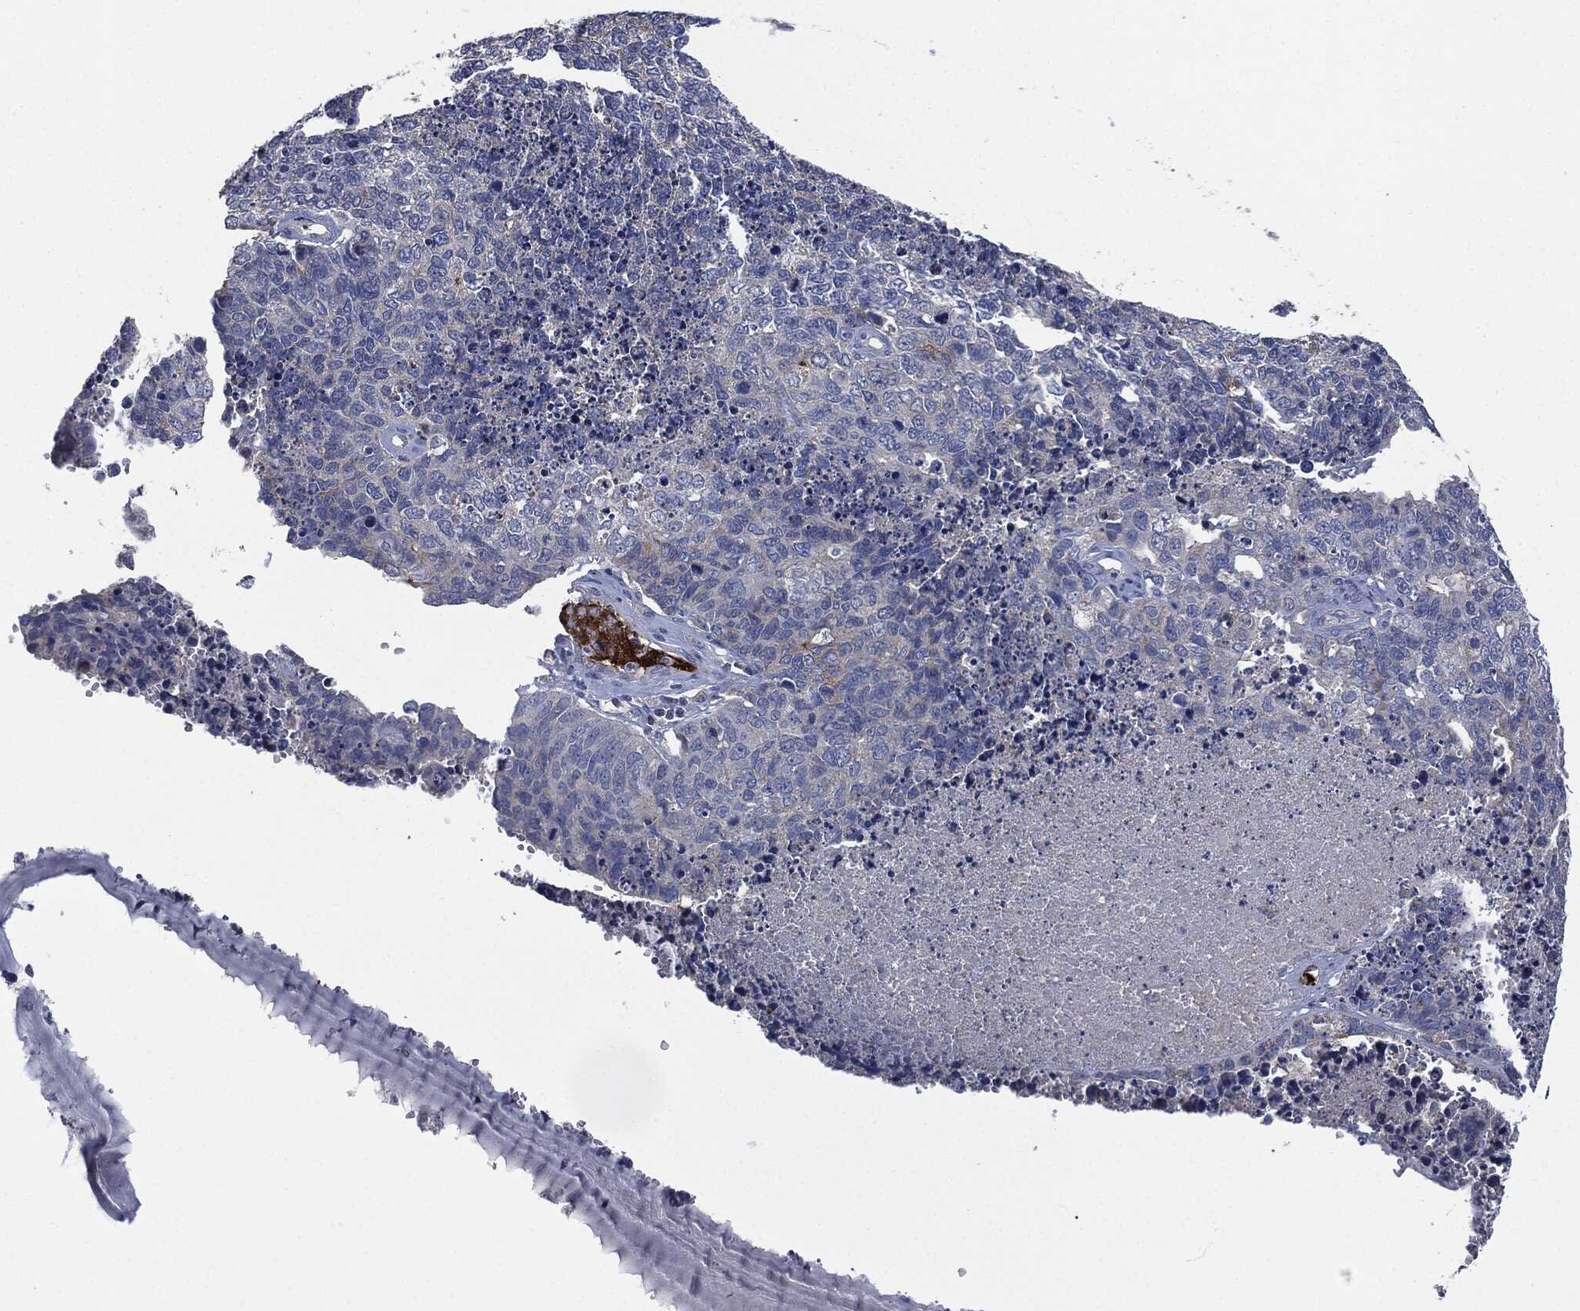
{"staining": {"intensity": "weak", "quantity": "<25%", "location": "cytoplasmic/membranous"}, "tissue": "cervical cancer", "cell_type": "Tumor cells", "image_type": "cancer", "snomed": [{"axis": "morphology", "description": "Squamous cell carcinoma, NOS"}, {"axis": "topography", "description": "Cervix"}], "caption": "Cervical squamous cell carcinoma was stained to show a protein in brown. There is no significant staining in tumor cells. (DAB immunohistochemistry, high magnification).", "gene": "CD33", "patient": {"sex": "female", "age": 63}}